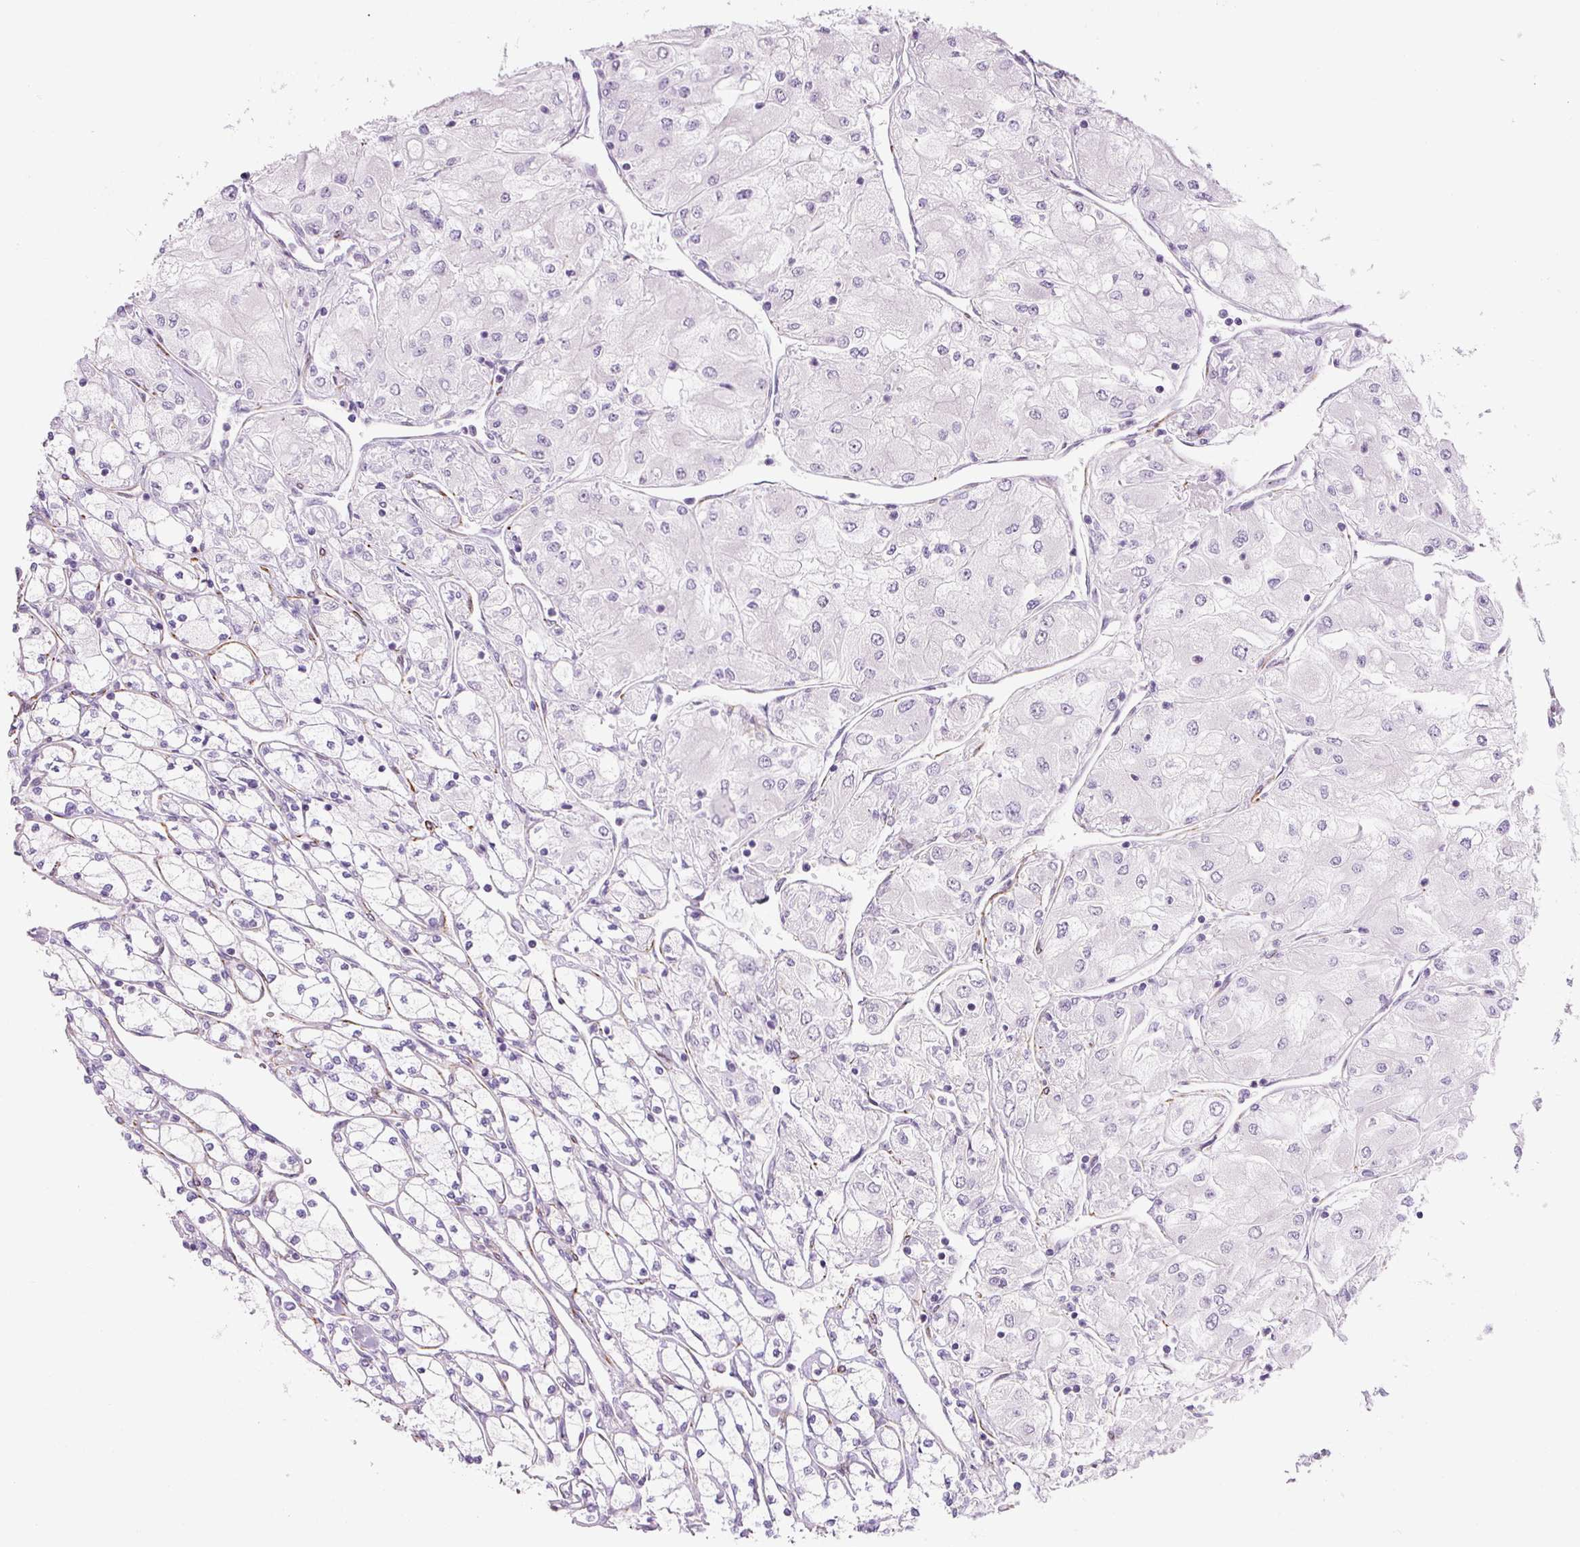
{"staining": {"intensity": "negative", "quantity": "none", "location": "none"}, "tissue": "renal cancer", "cell_type": "Tumor cells", "image_type": "cancer", "snomed": [{"axis": "morphology", "description": "Adenocarcinoma, NOS"}, {"axis": "topography", "description": "Kidney"}], "caption": "This is an immunohistochemistry (IHC) histopathology image of renal cancer (adenocarcinoma). There is no expression in tumor cells.", "gene": "NES", "patient": {"sex": "male", "age": 80}}